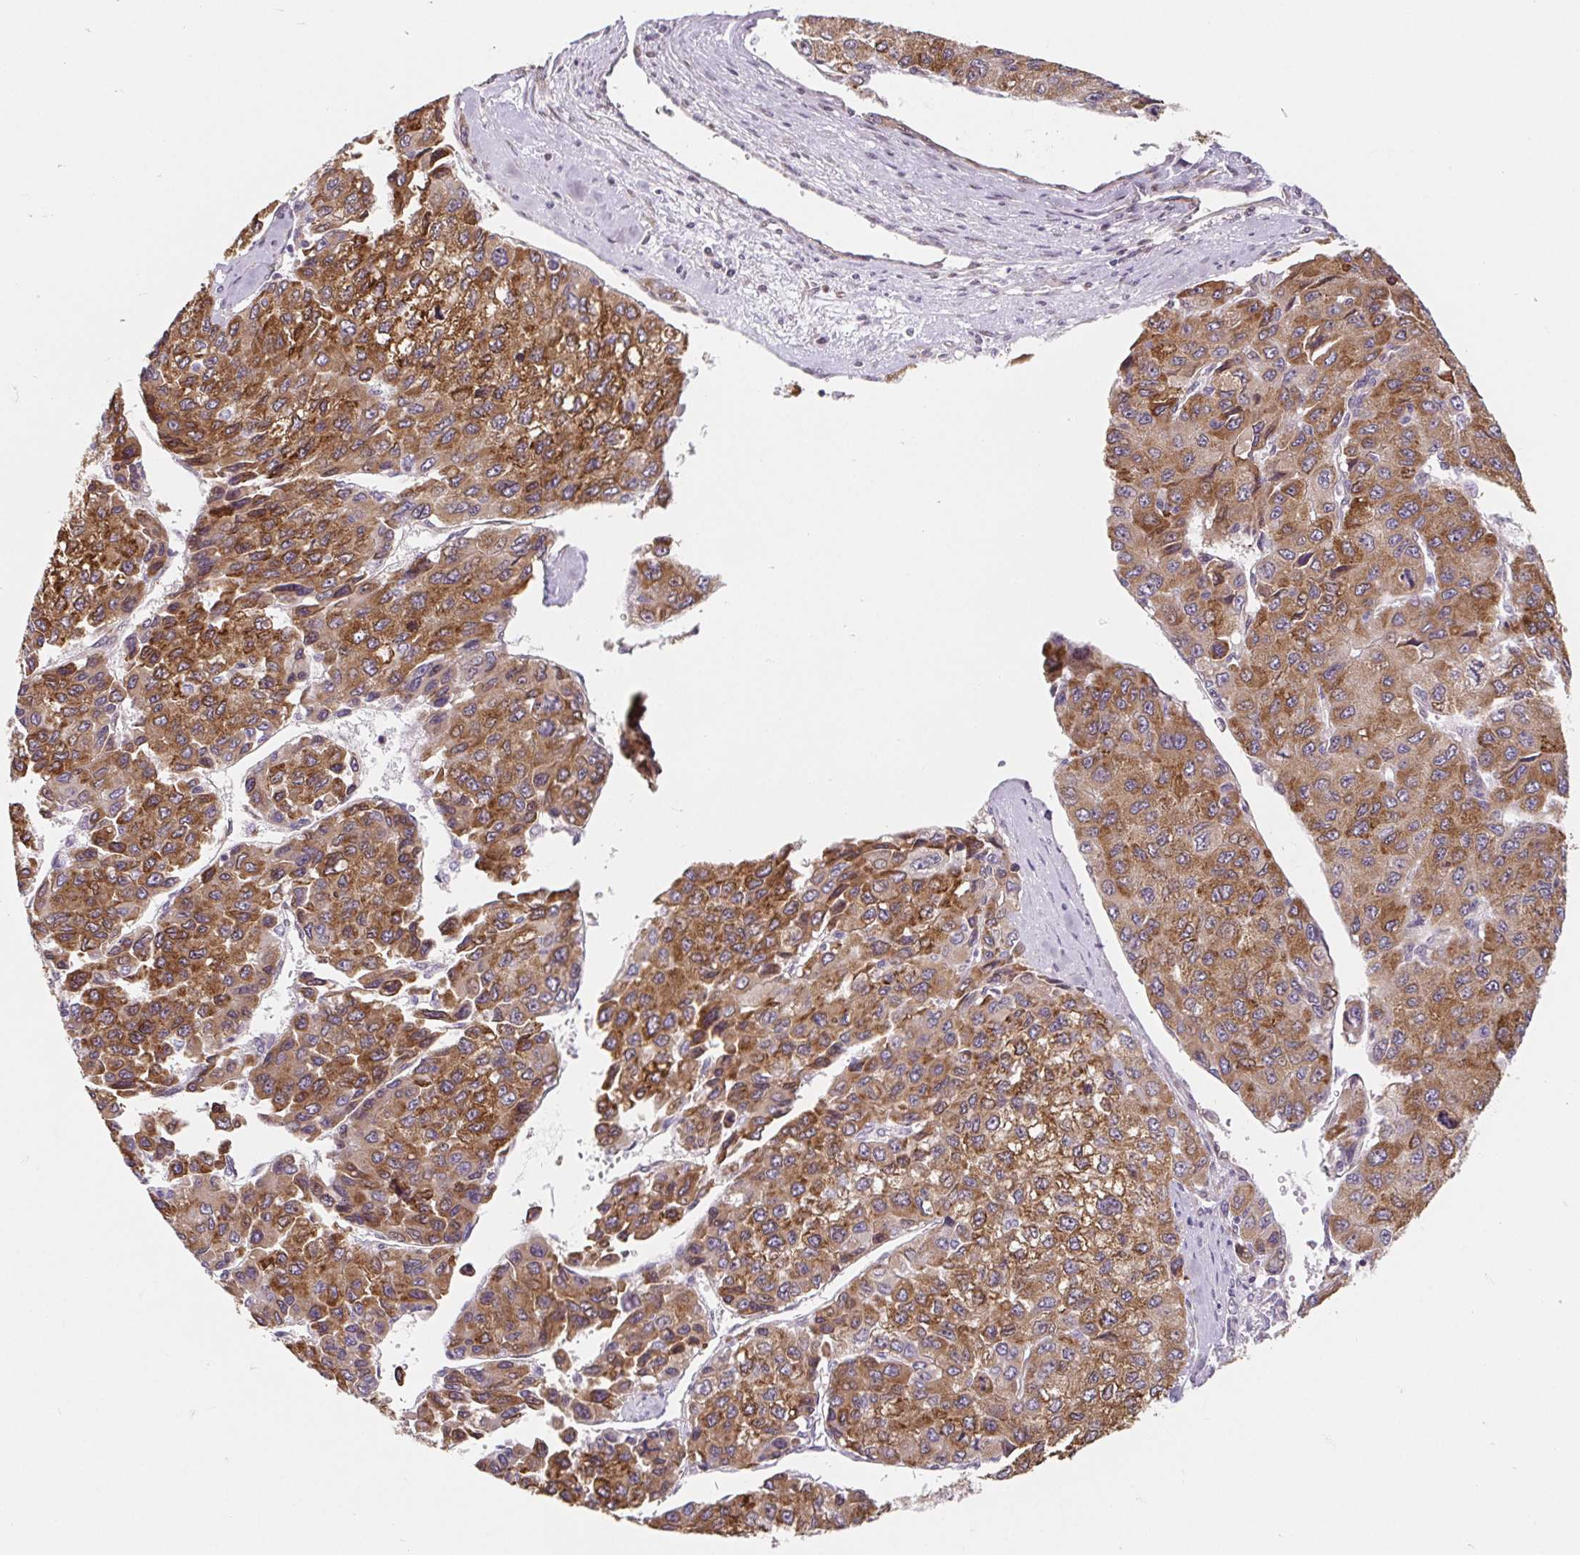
{"staining": {"intensity": "moderate", "quantity": ">75%", "location": "cytoplasmic/membranous"}, "tissue": "liver cancer", "cell_type": "Tumor cells", "image_type": "cancer", "snomed": [{"axis": "morphology", "description": "Carcinoma, Hepatocellular, NOS"}, {"axis": "topography", "description": "Liver"}], "caption": "The image reveals a brown stain indicating the presence of a protein in the cytoplasmic/membranous of tumor cells in liver cancer (hepatocellular carcinoma).", "gene": "LYPD5", "patient": {"sex": "female", "age": 66}}